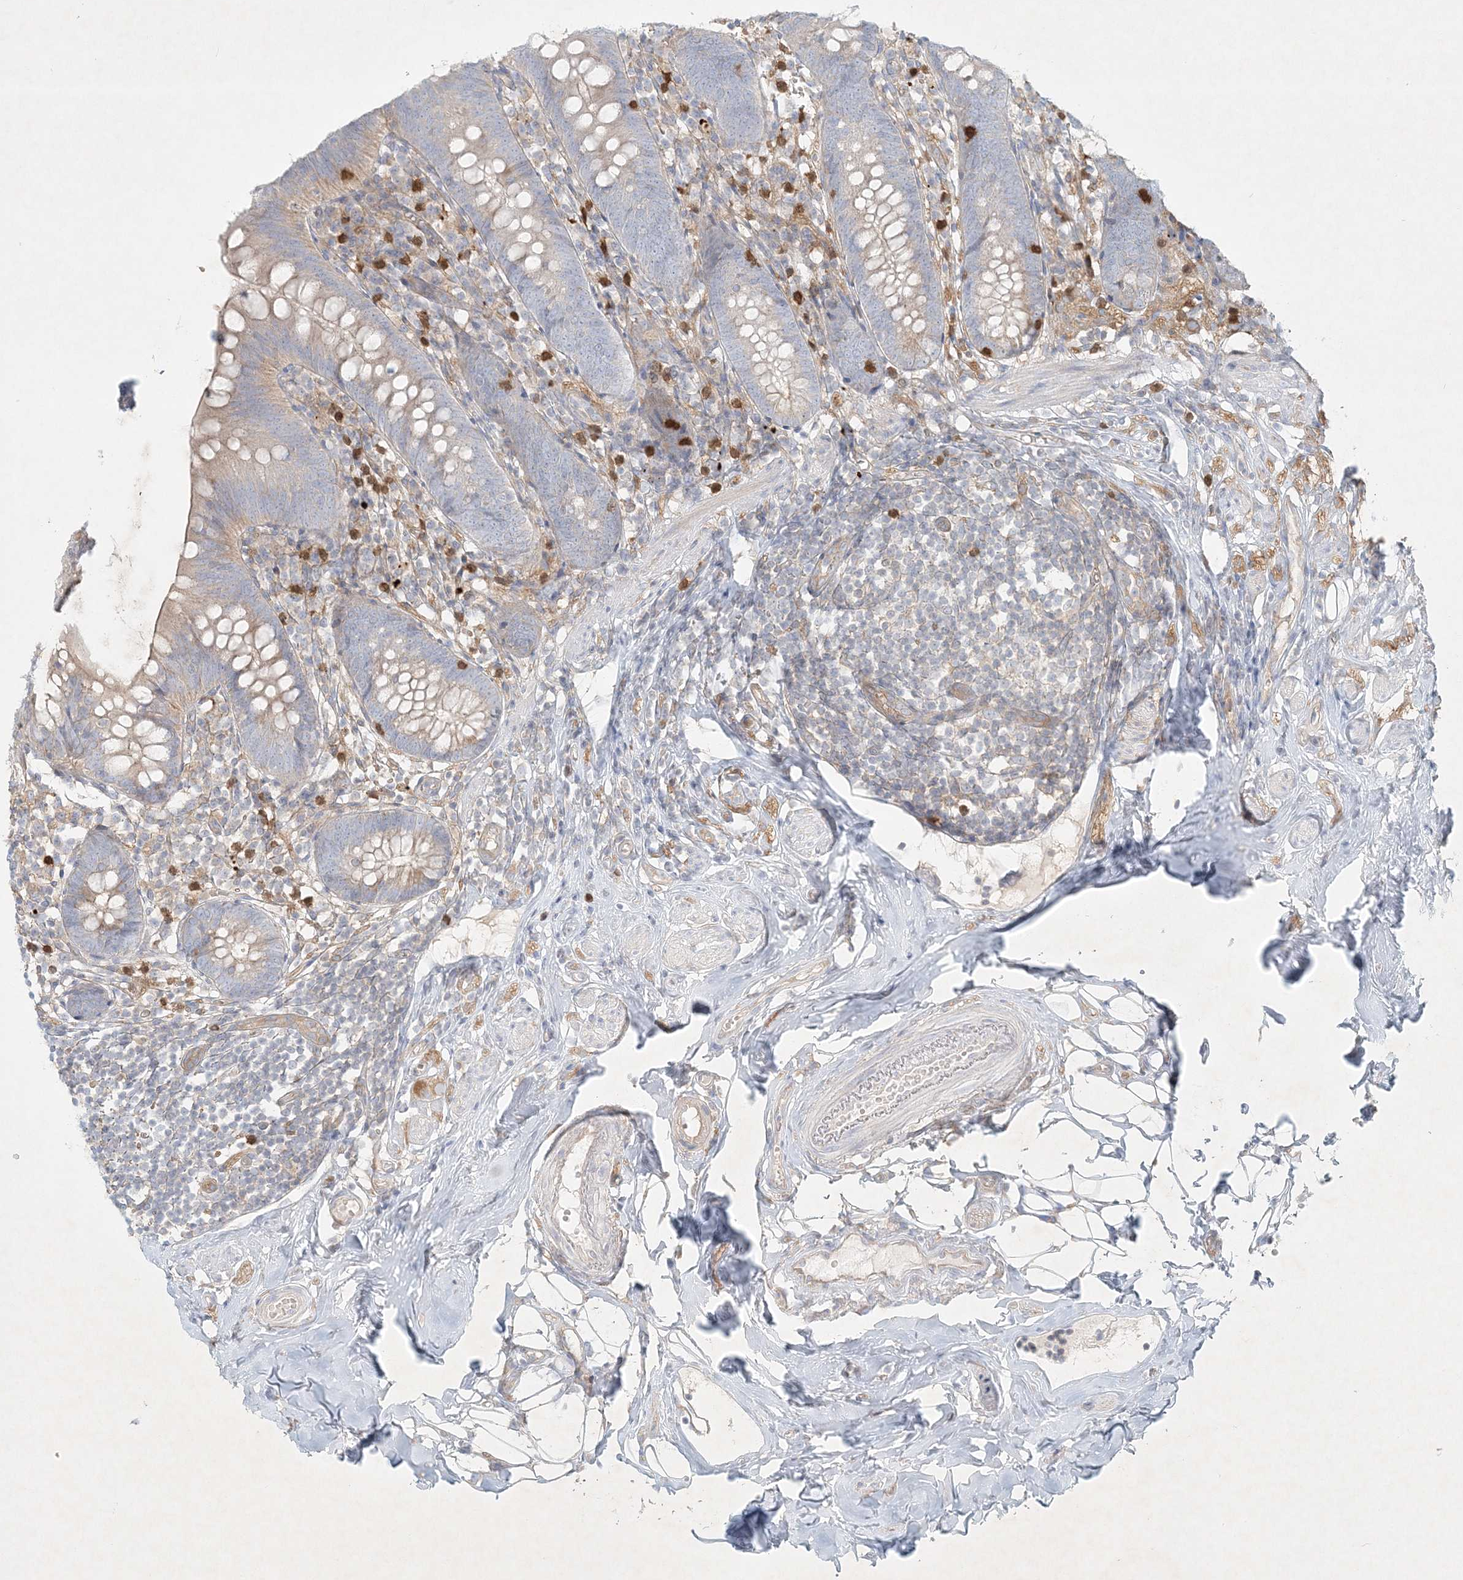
{"staining": {"intensity": "weak", "quantity": "<25%", "location": "cytoplasmic/membranous"}, "tissue": "appendix", "cell_type": "Glandular cells", "image_type": "normal", "snomed": [{"axis": "morphology", "description": "Normal tissue, NOS"}, {"axis": "topography", "description": "Appendix"}], "caption": "A histopathology image of appendix stained for a protein demonstrates no brown staining in glandular cells. (DAB (3,3'-diaminobenzidine) IHC visualized using brightfield microscopy, high magnification).", "gene": "STK11IP", "patient": {"sex": "female", "age": 62}}